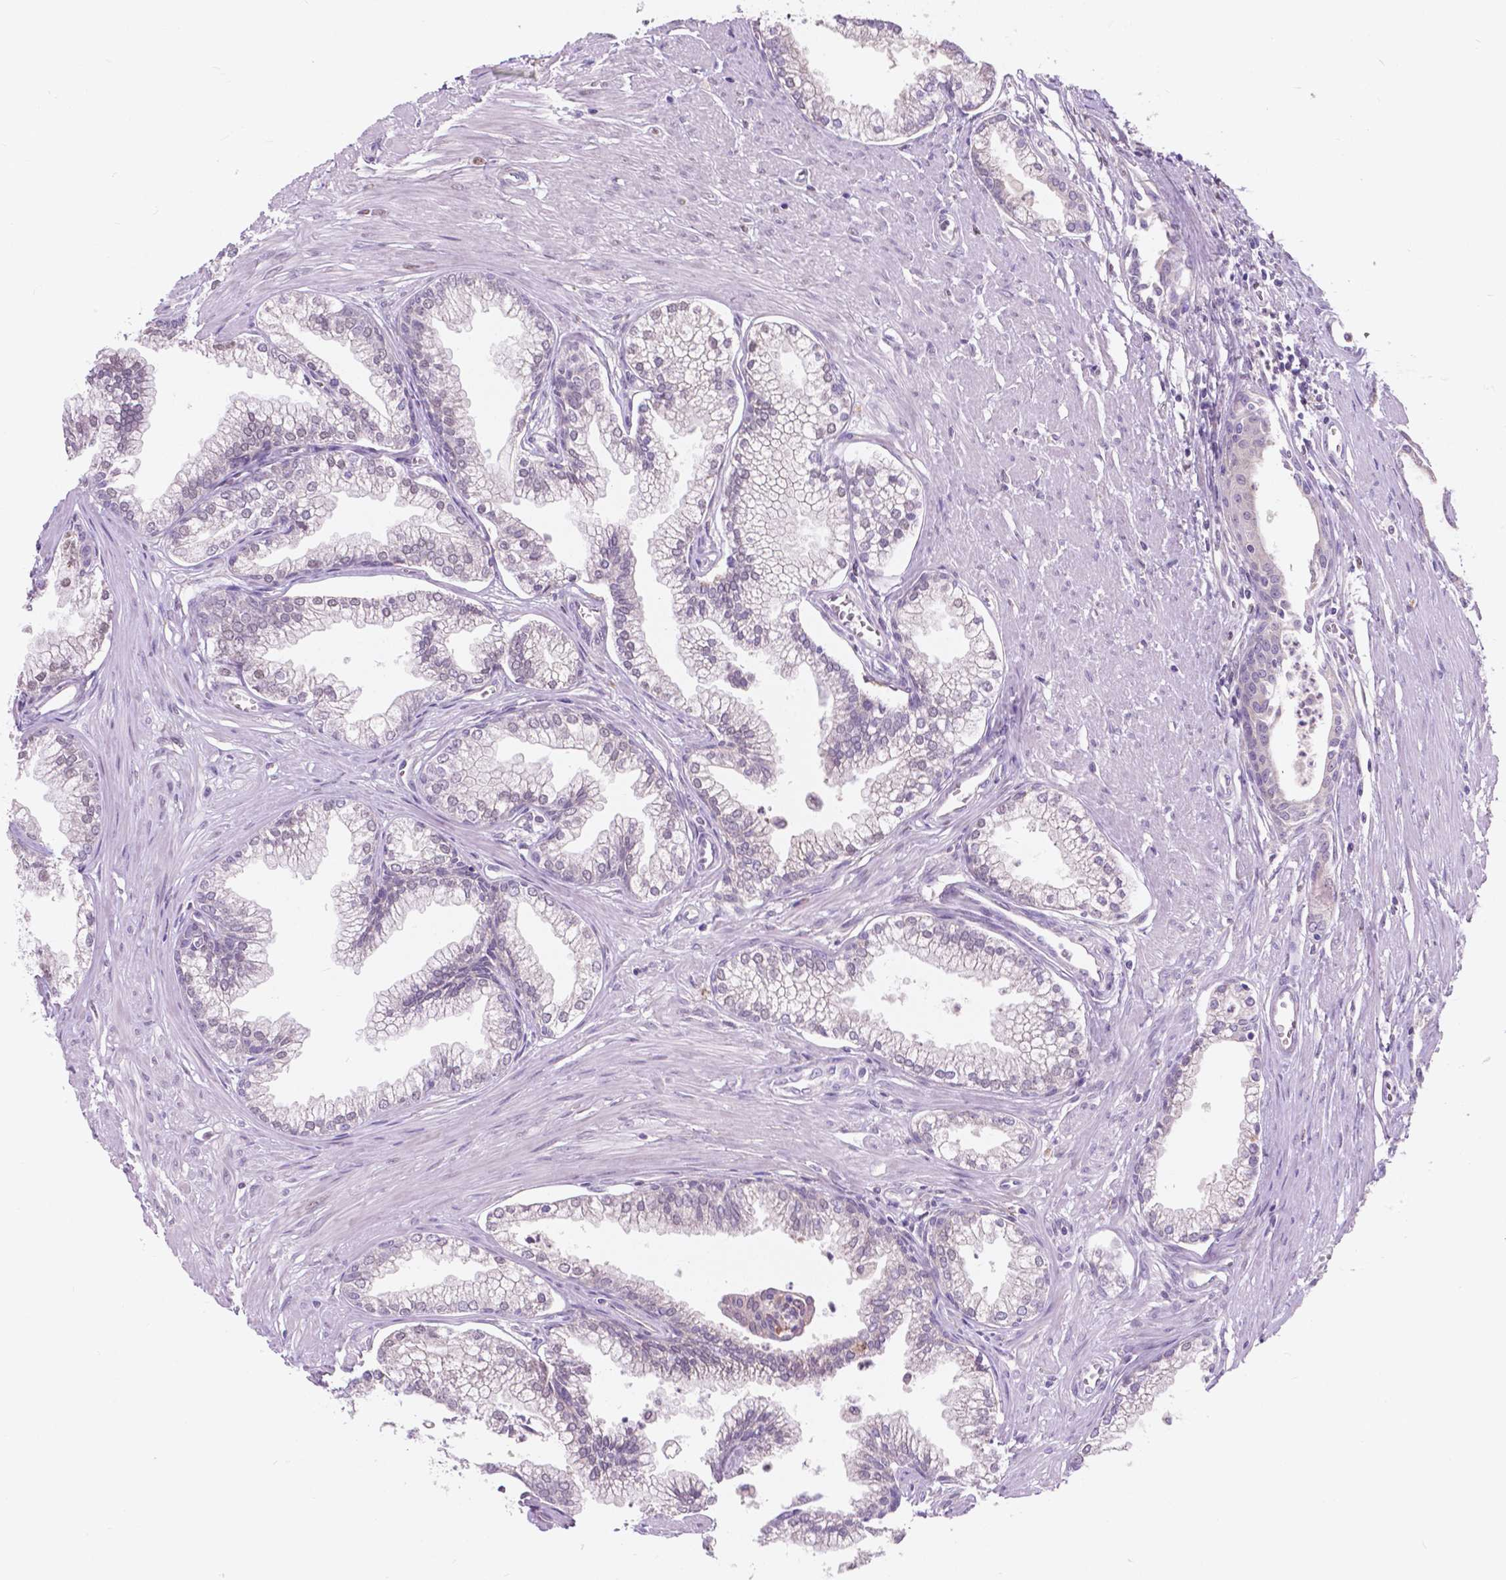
{"staining": {"intensity": "negative", "quantity": "none", "location": "none"}, "tissue": "prostate cancer", "cell_type": "Tumor cells", "image_type": "cancer", "snomed": [{"axis": "morphology", "description": "Adenocarcinoma, NOS"}, {"axis": "topography", "description": "Prostate"}], "caption": "High power microscopy histopathology image of an IHC photomicrograph of prostate cancer (adenocarcinoma), revealing no significant expression in tumor cells. (IHC, brightfield microscopy, high magnification).", "gene": "IREB2", "patient": {"sex": "male", "age": 71}}